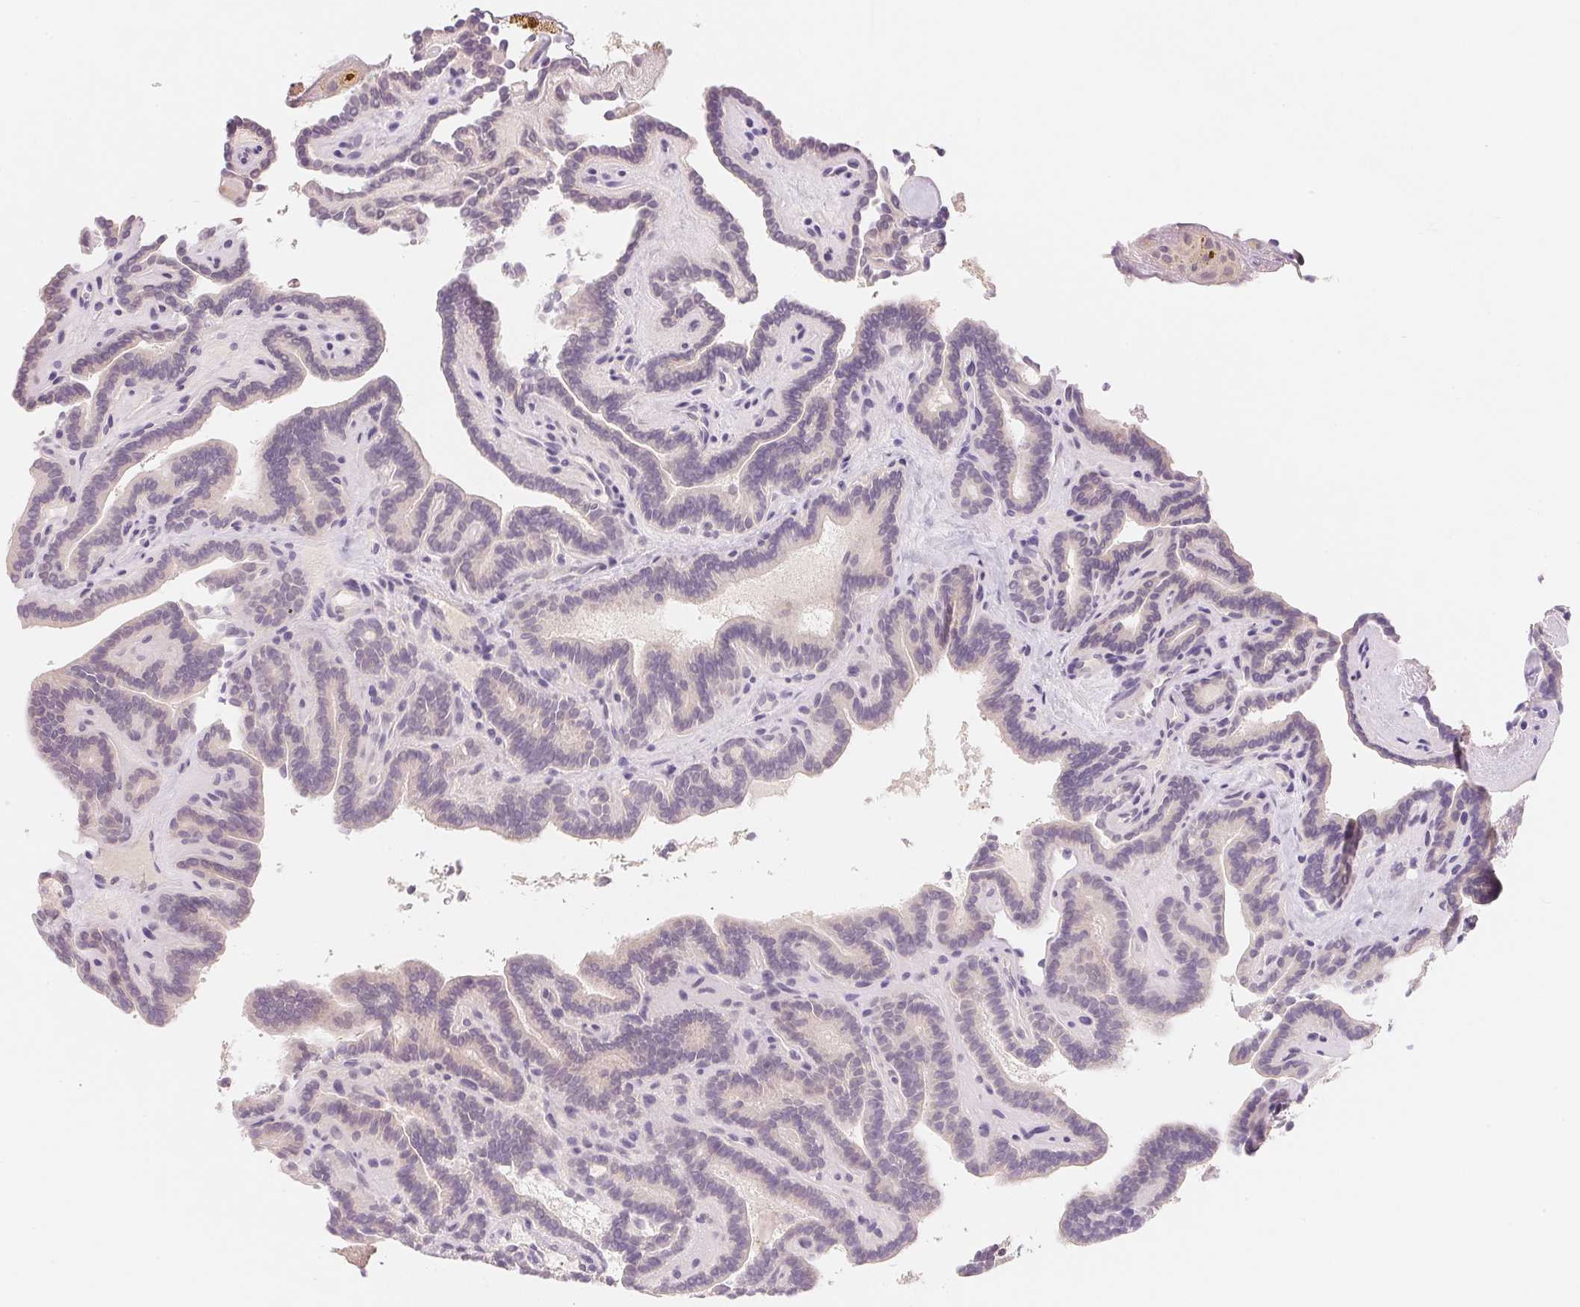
{"staining": {"intensity": "negative", "quantity": "none", "location": "none"}, "tissue": "thyroid cancer", "cell_type": "Tumor cells", "image_type": "cancer", "snomed": [{"axis": "morphology", "description": "Papillary adenocarcinoma, NOS"}, {"axis": "topography", "description": "Thyroid gland"}], "caption": "An immunohistochemistry (IHC) histopathology image of thyroid cancer (papillary adenocarcinoma) is shown. There is no staining in tumor cells of thyroid cancer (papillary adenocarcinoma).", "gene": "MCOLN3", "patient": {"sex": "female", "age": 21}}